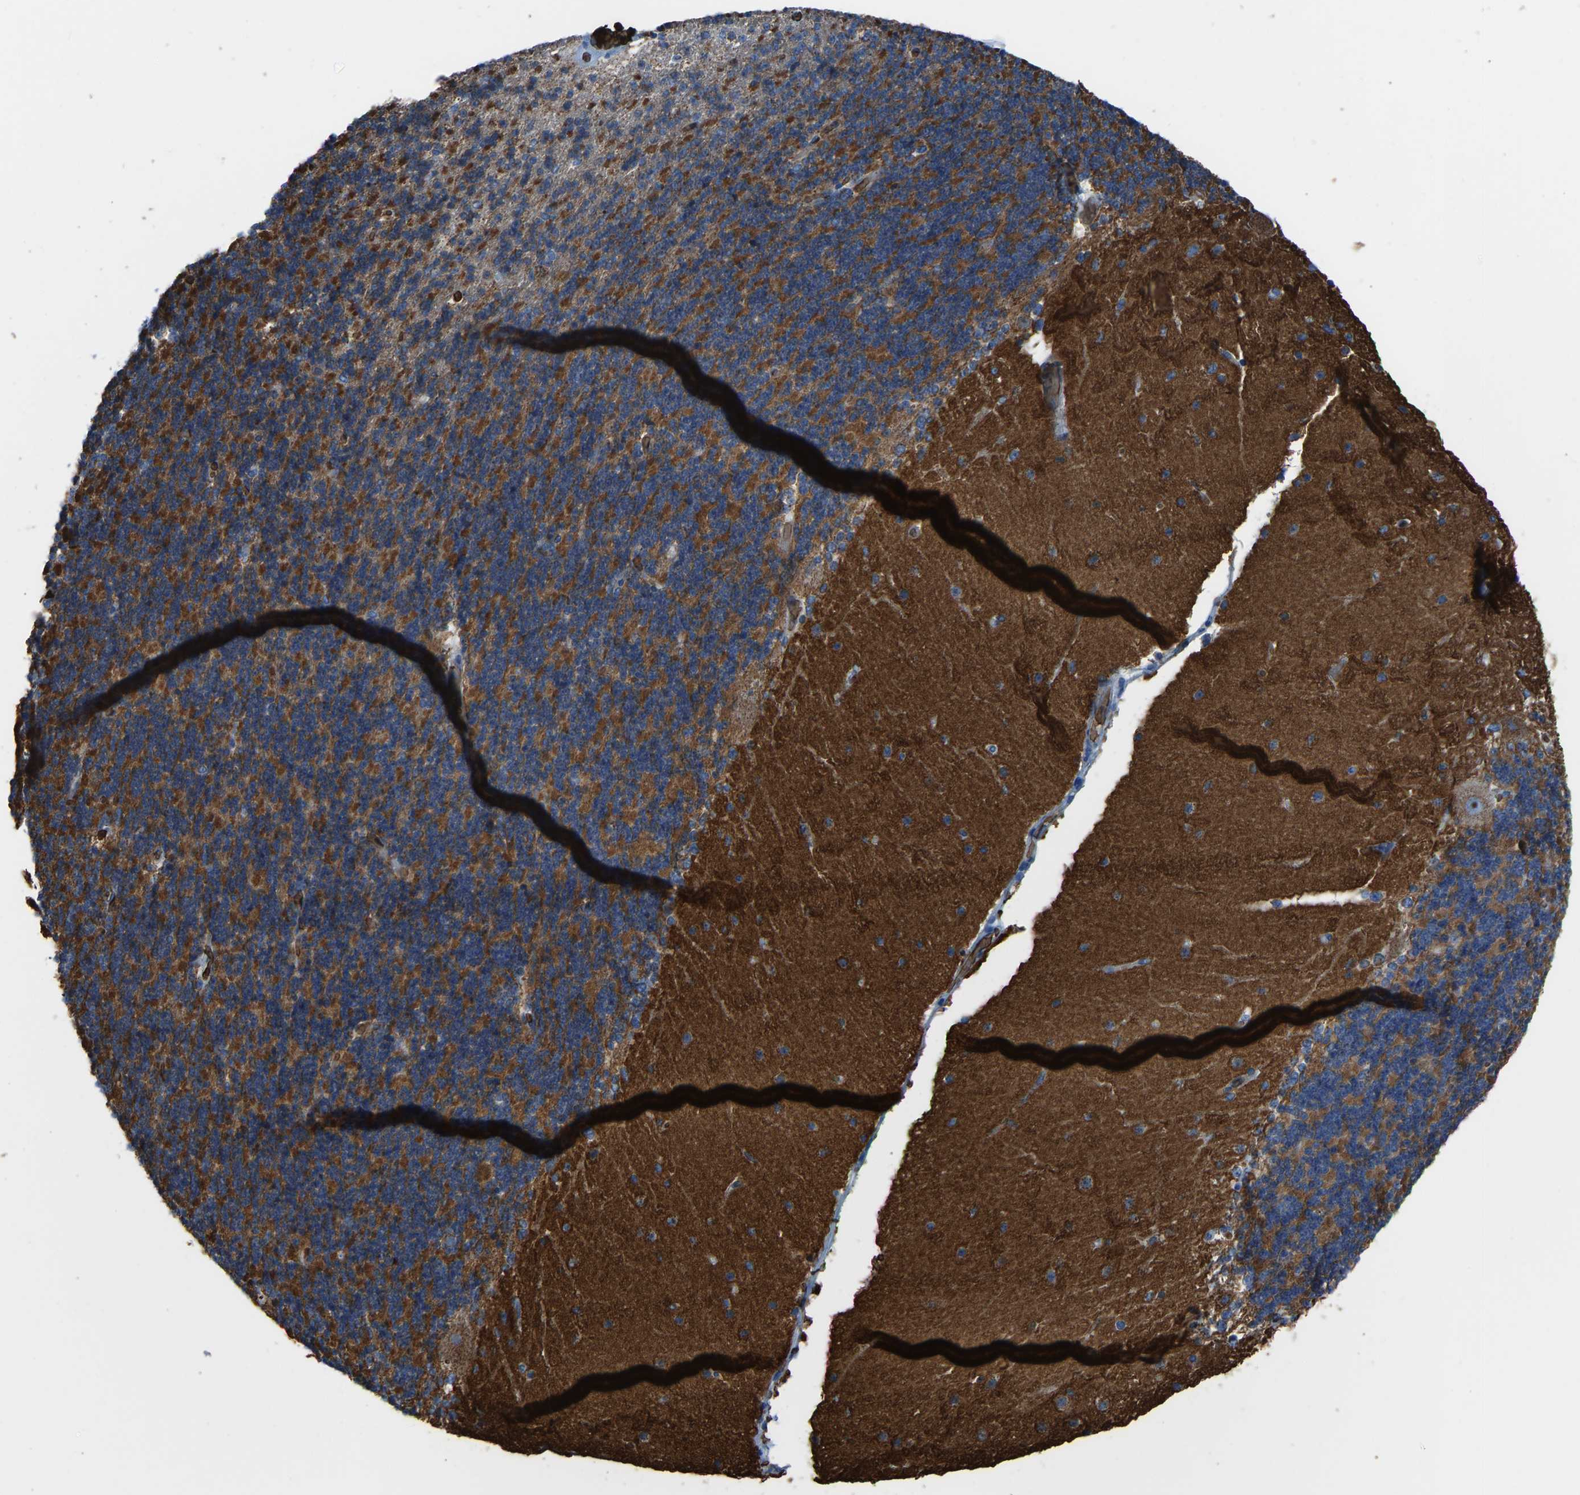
{"staining": {"intensity": "moderate", "quantity": ">75%", "location": "cytoplasmic/membranous"}, "tissue": "cerebellum", "cell_type": "Cells in granular layer", "image_type": "normal", "snomed": [{"axis": "morphology", "description": "Normal tissue, NOS"}, {"axis": "topography", "description": "Cerebellum"}], "caption": "About >75% of cells in granular layer in benign human cerebellum display moderate cytoplasmic/membranous protein staining as visualized by brown immunohistochemical staining.", "gene": "PIGS", "patient": {"sex": "female", "age": 19}}